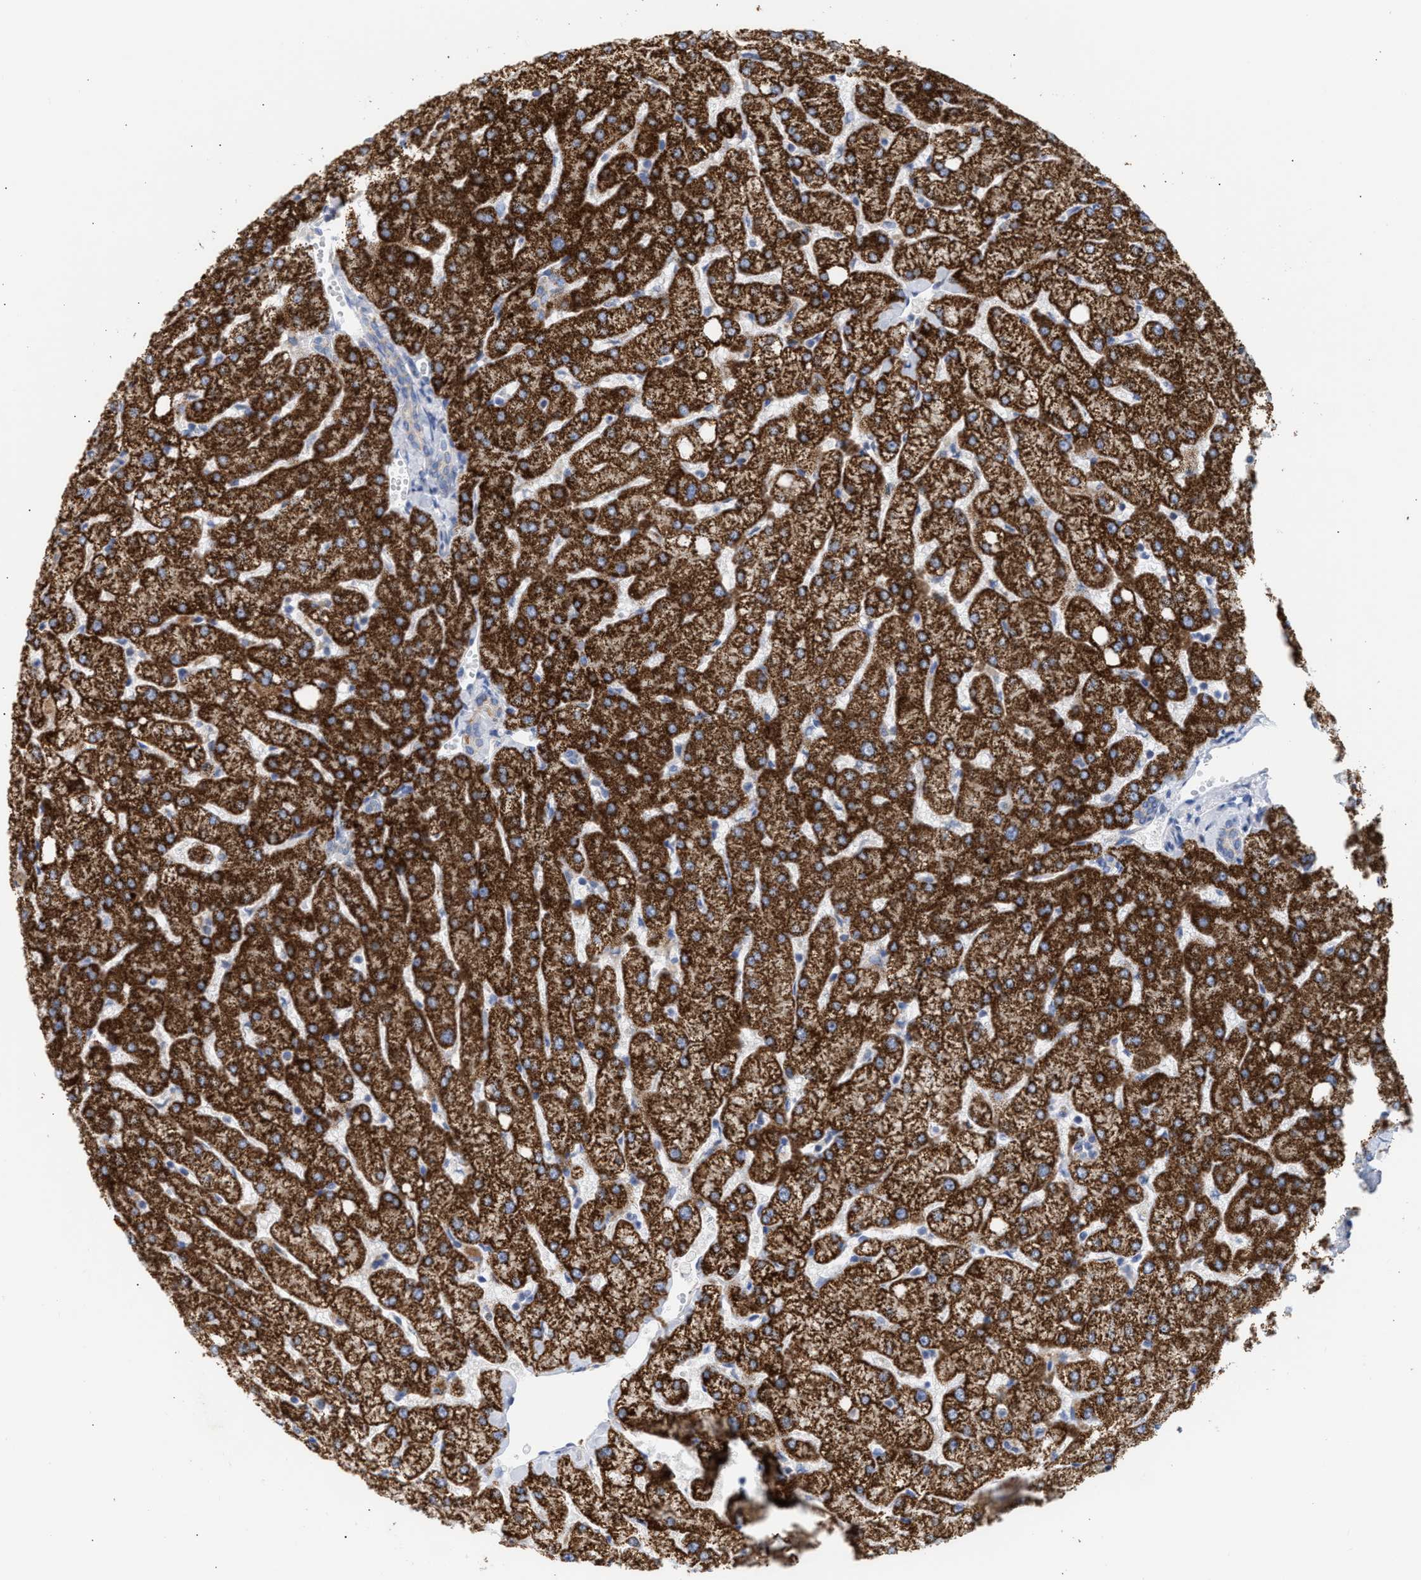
{"staining": {"intensity": "weak", "quantity": "25%-75%", "location": "cytoplasmic/membranous"}, "tissue": "liver", "cell_type": "Cholangiocytes", "image_type": "normal", "snomed": [{"axis": "morphology", "description": "Normal tissue, NOS"}, {"axis": "topography", "description": "Liver"}], "caption": "Protein expression by immunohistochemistry (IHC) reveals weak cytoplasmic/membranous positivity in about 25%-75% of cholangiocytes in benign liver. The staining is performed using DAB (3,3'-diaminobenzidine) brown chromogen to label protein expression. The nuclei are counter-stained blue using hematoxylin.", "gene": "ACOT13", "patient": {"sex": "female", "age": 54}}